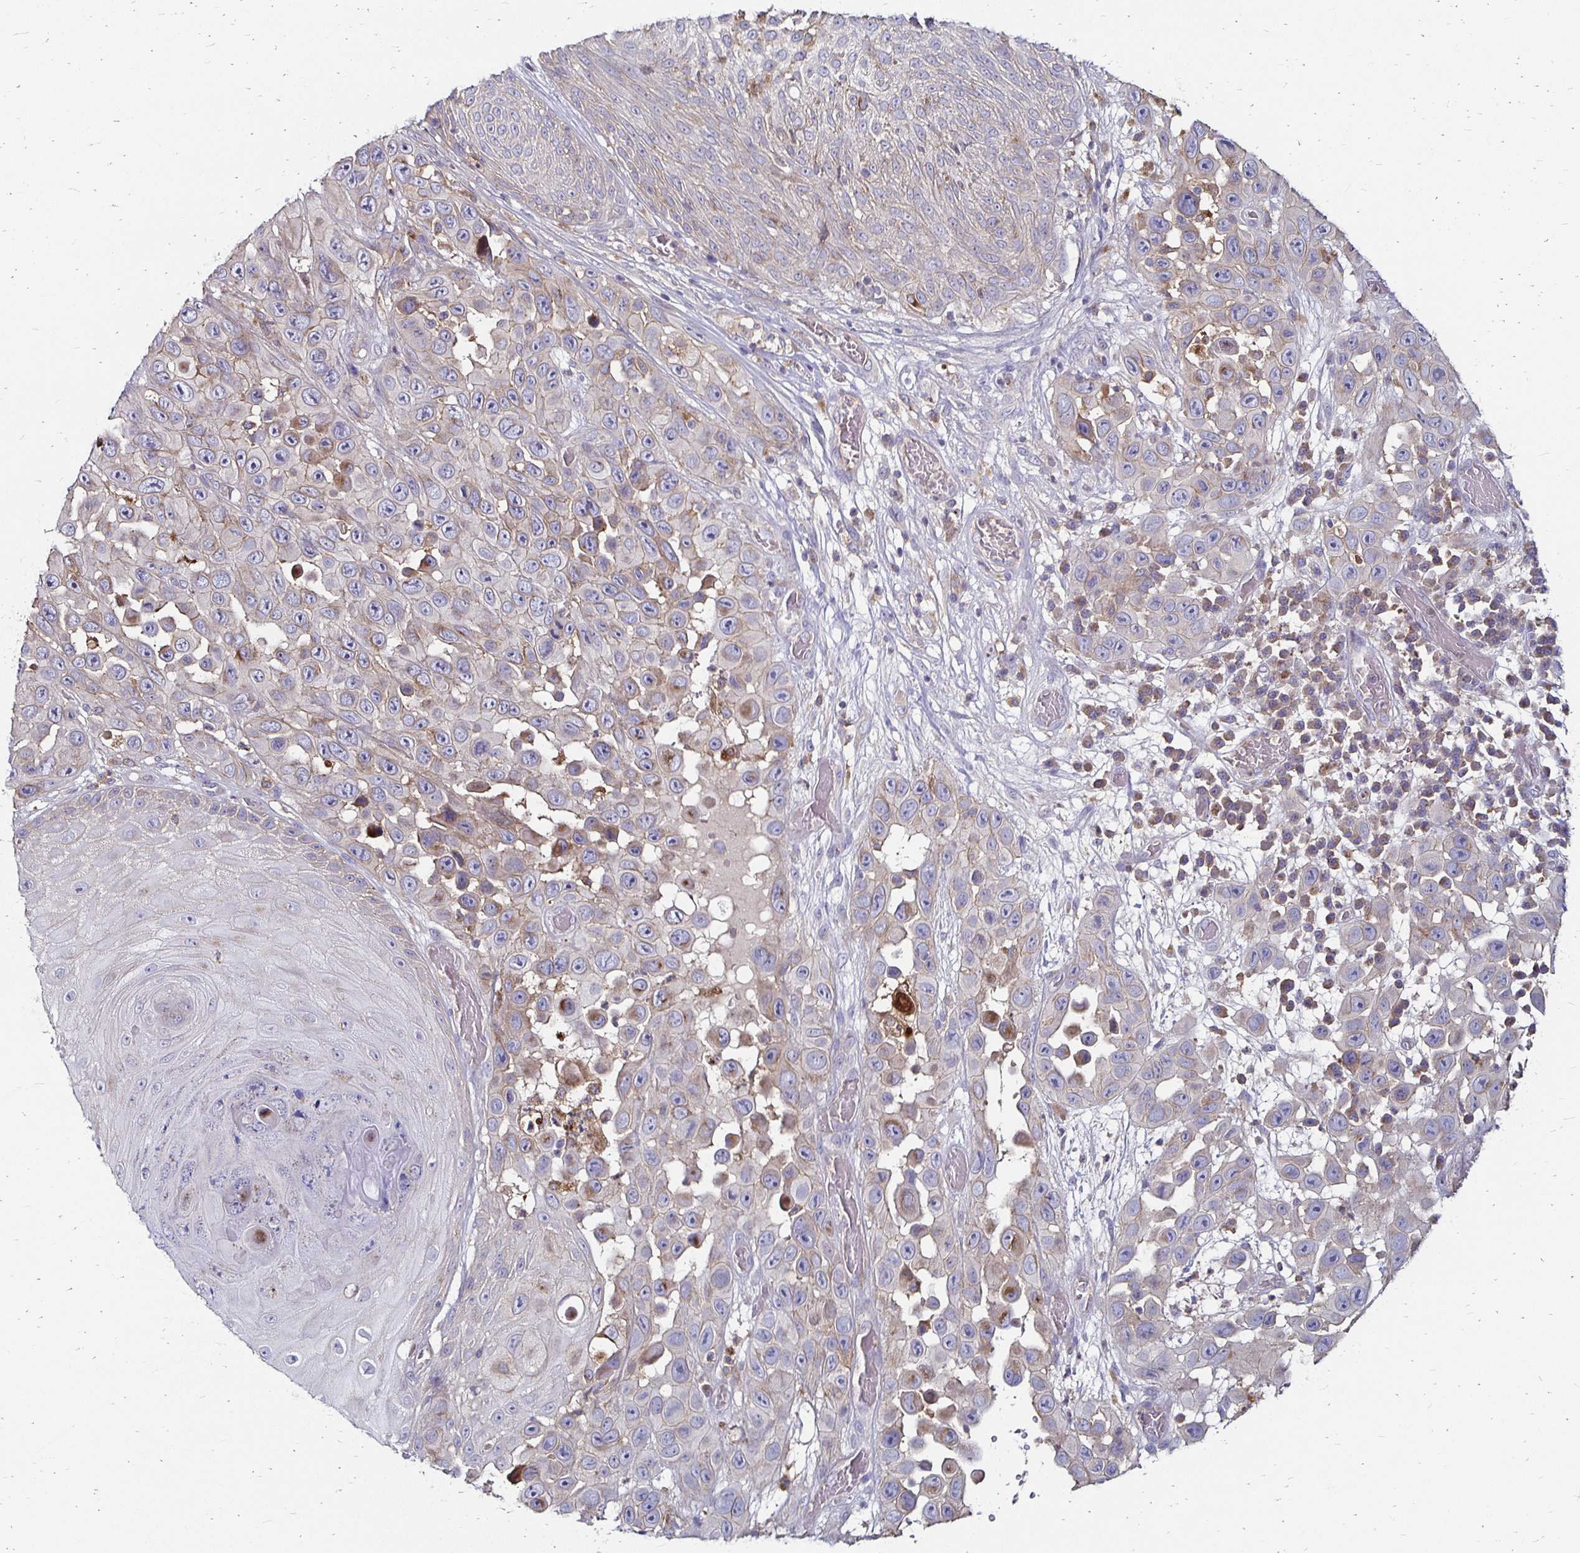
{"staining": {"intensity": "weak", "quantity": "<25%", "location": "cytoplasmic/membranous"}, "tissue": "skin cancer", "cell_type": "Tumor cells", "image_type": "cancer", "snomed": [{"axis": "morphology", "description": "Squamous cell carcinoma, NOS"}, {"axis": "topography", "description": "Skin"}], "caption": "Squamous cell carcinoma (skin) was stained to show a protein in brown. There is no significant positivity in tumor cells.", "gene": "NCSTN", "patient": {"sex": "male", "age": 81}}